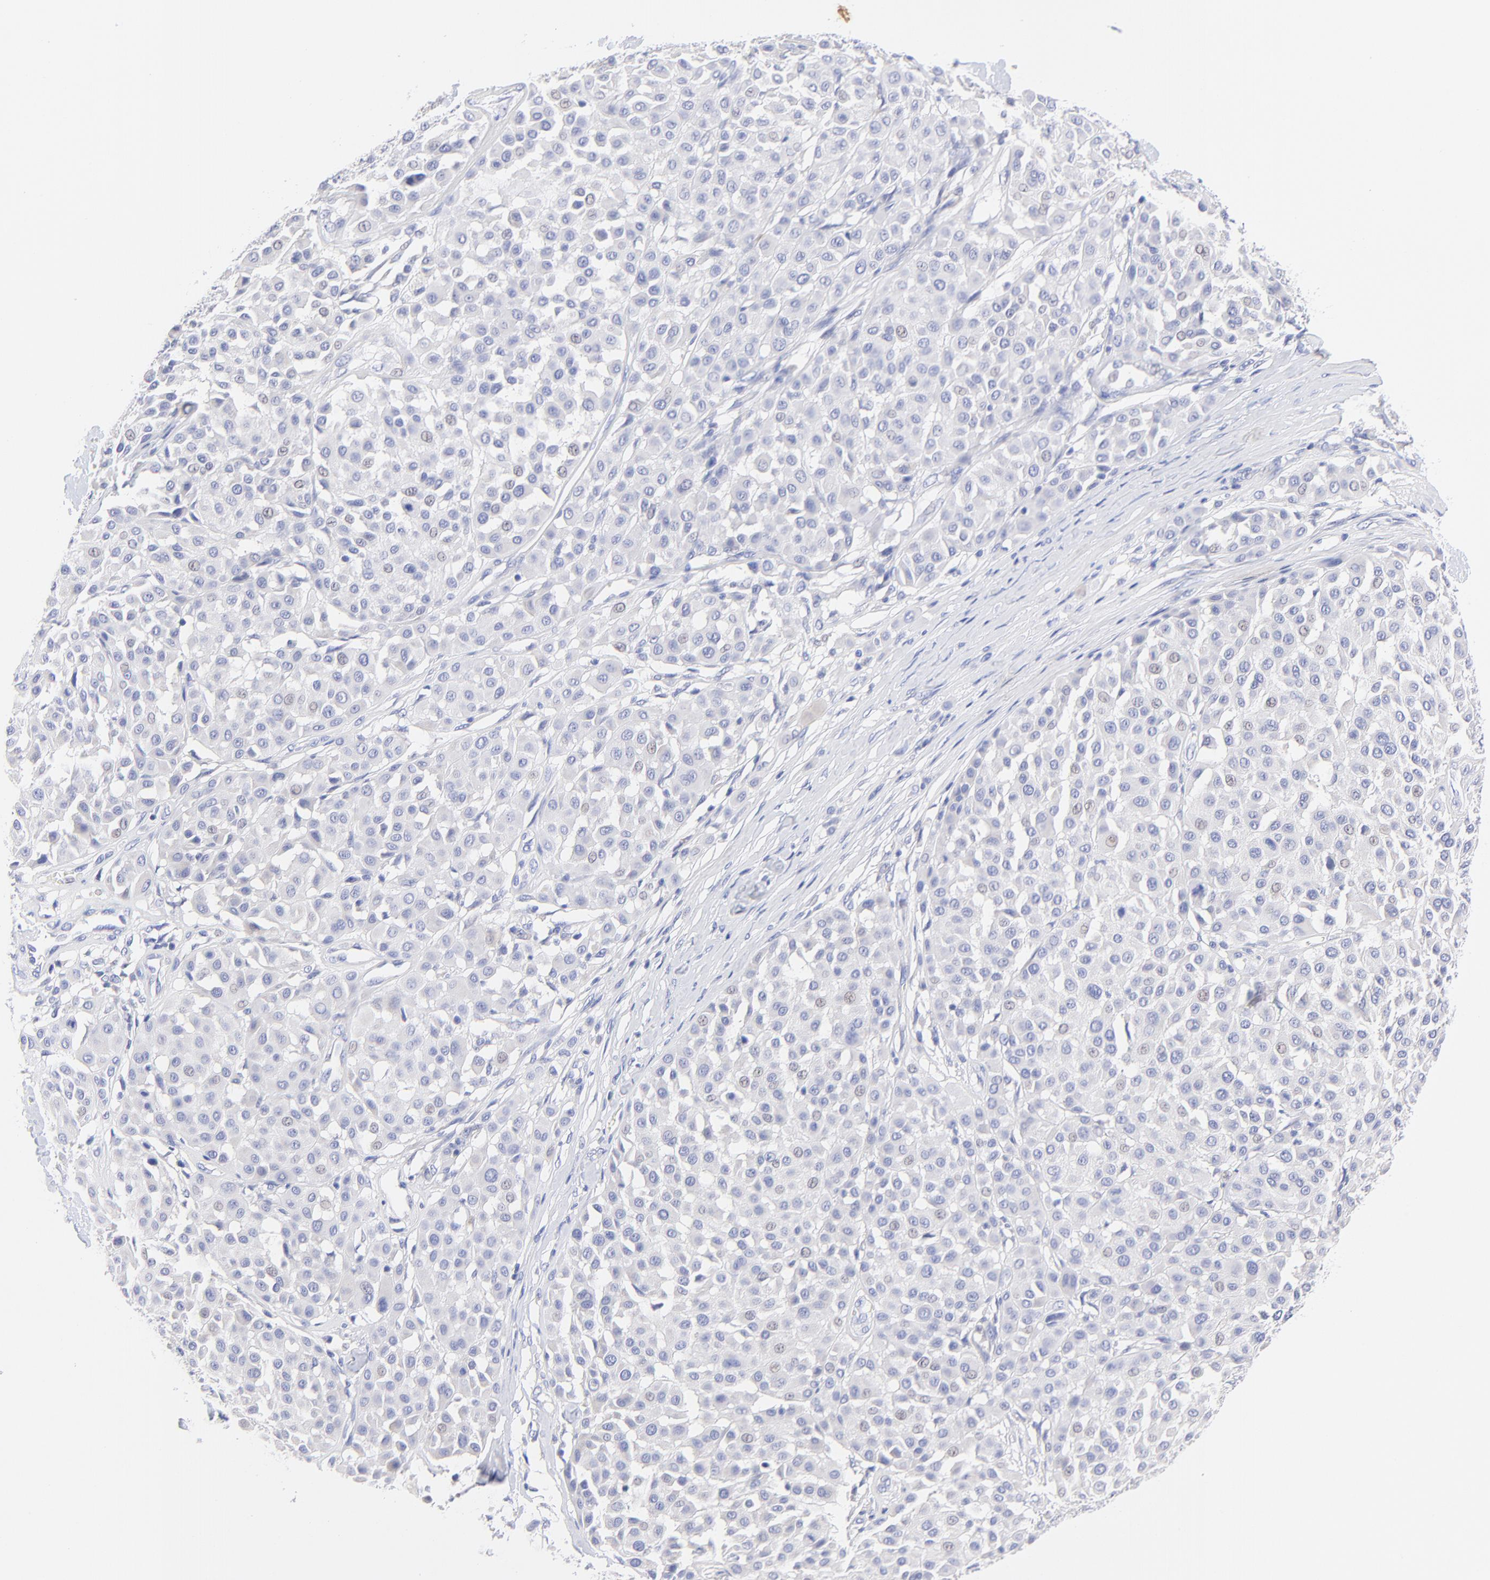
{"staining": {"intensity": "negative", "quantity": "none", "location": "none"}, "tissue": "melanoma", "cell_type": "Tumor cells", "image_type": "cancer", "snomed": [{"axis": "morphology", "description": "Malignant melanoma, Metastatic site"}, {"axis": "topography", "description": "Soft tissue"}], "caption": "Histopathology image shows no protein staining in tumor cells of malignant melanoma (metastatic site) tissue.", "gene": "EBP", "patient": {"sex": "male", "age": 41}}